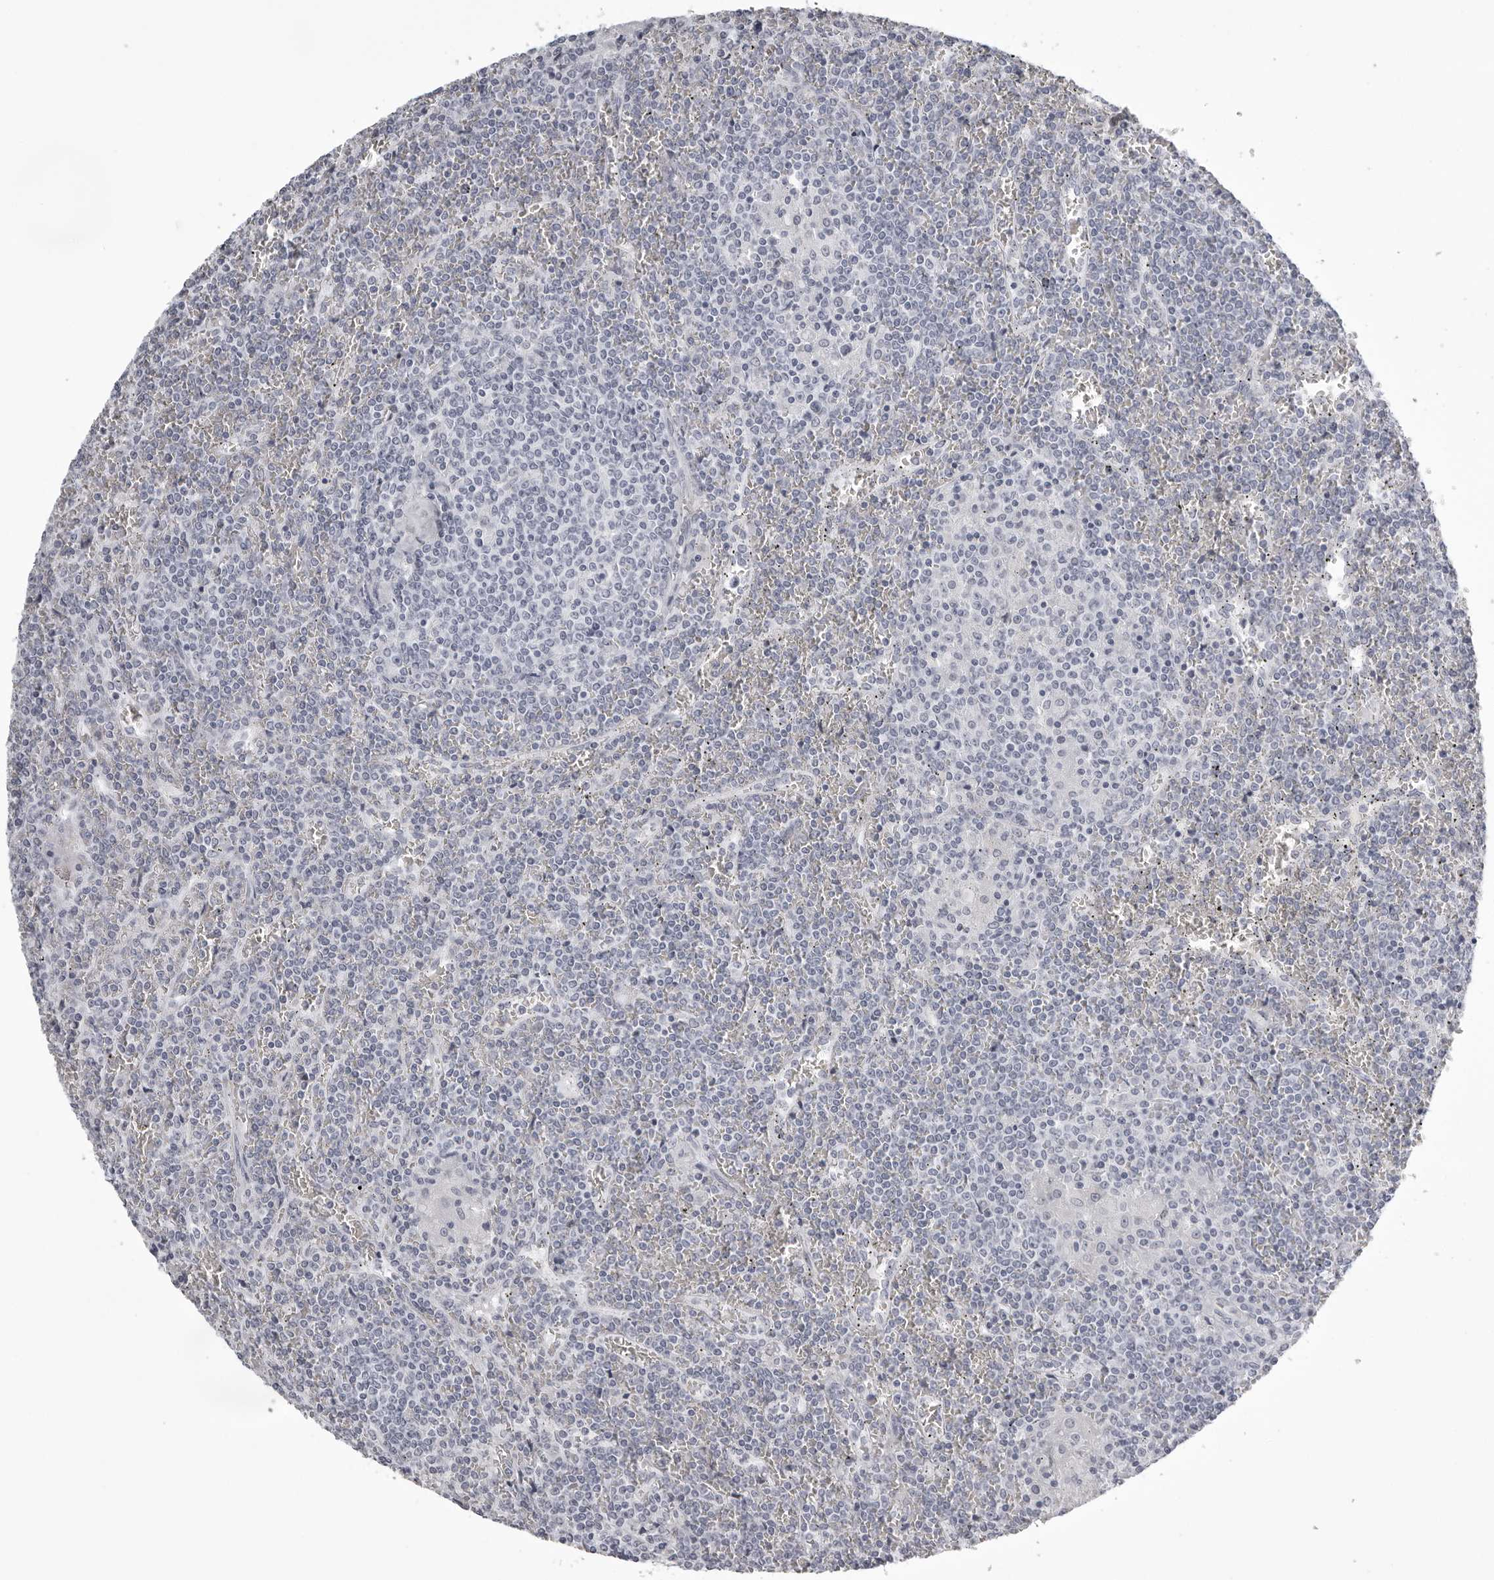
{"staining": {"intensity": "negative", "quantity": "none", "location": "none"}, "tissue": "lymphoma", "cell_type": "Tumor cells", "image_type": "cancer", "snomed": [{"axis": "morphology", "description": "Malignant lymphoma, non-Hodgkin's type, Low grade"}, {"axis": "topography", "description": "Spleen"}], "caption": "Lymphoma stained for a protein using immunohistochemistry reveals no expression tumor cells.", "gene": "UROD", "patient": {"sex": "female", "age": 19}}